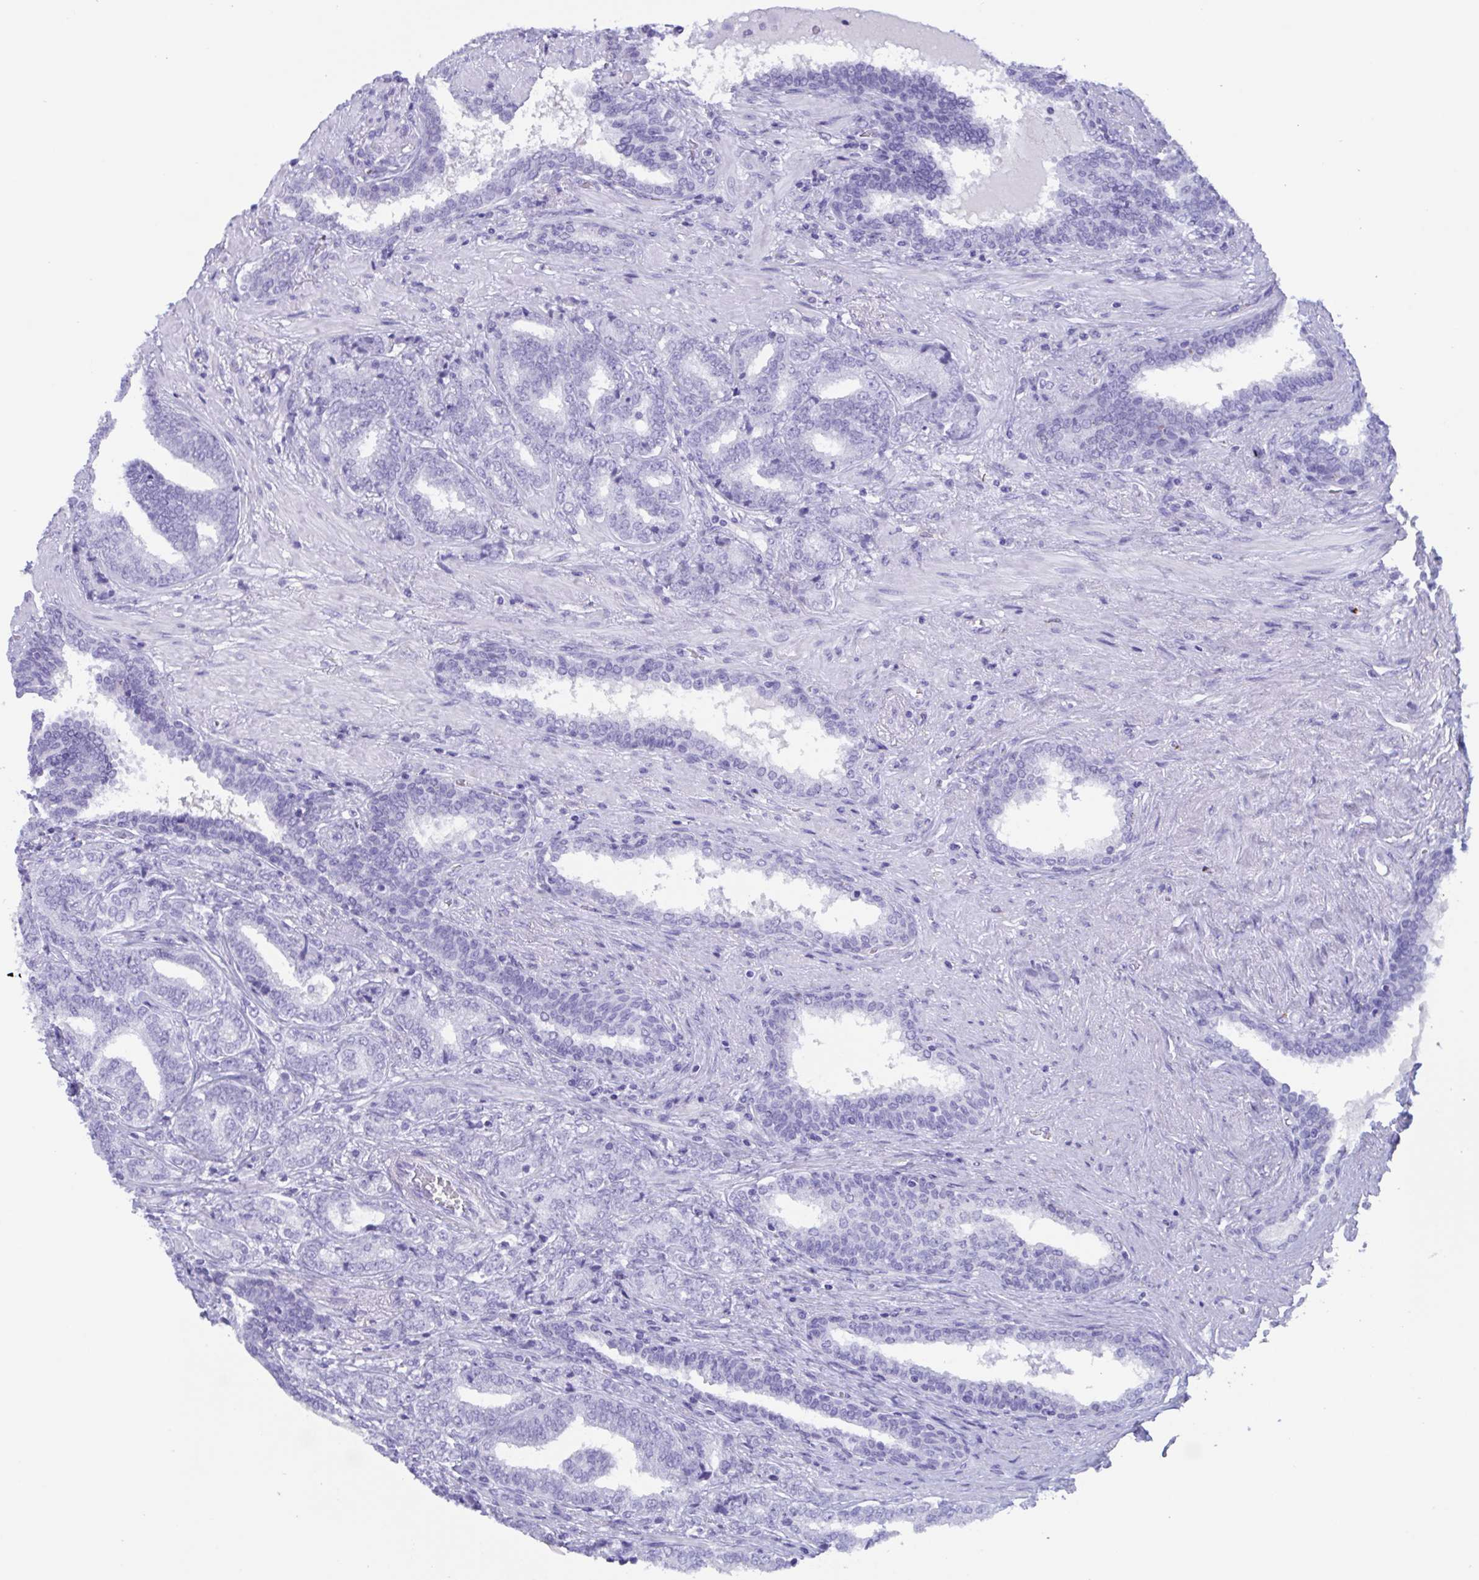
{"staining": {"intensity": "negative", "quantity": "none", "location": "none"}, "tissue": "prostate cancer", "cell_type": "Tumor cells", "image_type": "cancer", "snomed": [{"axis": "morphology", "description": "Adenocarcinoma, High grade"}, {"axis": "topography", "description": "Prostate"}], "caption": "An image of human prostate cancer (high-grade adenocarcinoma) is negative for staining in tumor cells. The staining is performed using DAB (3,3'-diaminobenzidine) brown chromogen with nuclei counter-stained in using hematoxylin.", "gene": "ZNF850", "patient": {"sex": "male", "age": 72}}